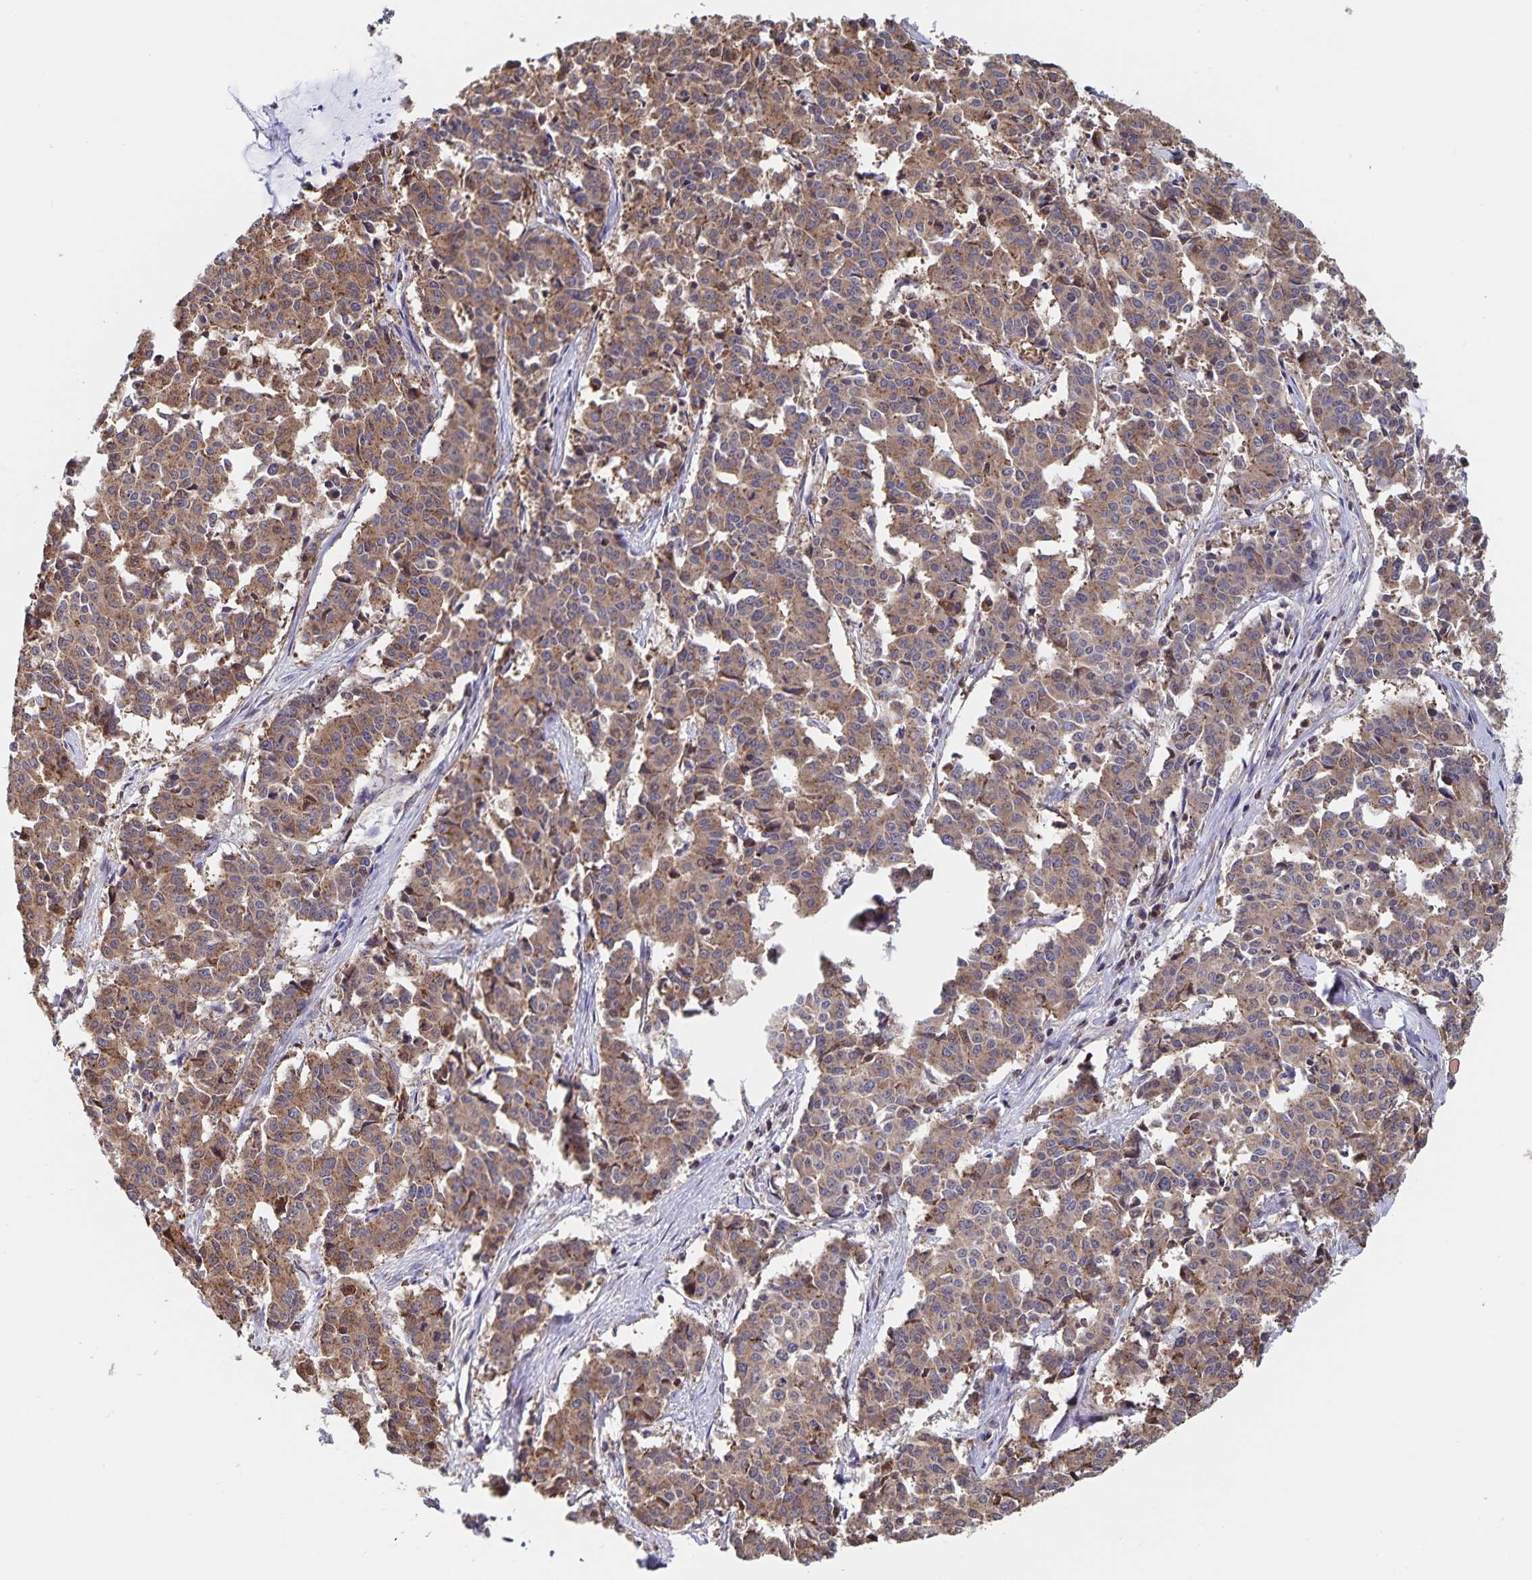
{"staining": {"intensity": "moderate", "quantity": ">75%", "location": "cytoplasmic/membranous"}, "tissue": "cervical cancer", "cell_type": "Tumor cells", "image_type": "cancer", "snomed": [{"axis": "morphology", "description": "Squamous cell carcinoma, NOS"}, {"axis": "topography", "description": "Cervix"}], "caption": "This micrograph demonstrates immunohistochemistry staining of cervical cancer (squamous cell carcinoma), with medium moderate cytoplasmic/membranous staining in about >75% of tumor cells.", "gene": "ACACA", "patient": {"sex": "female", "age": 28}}